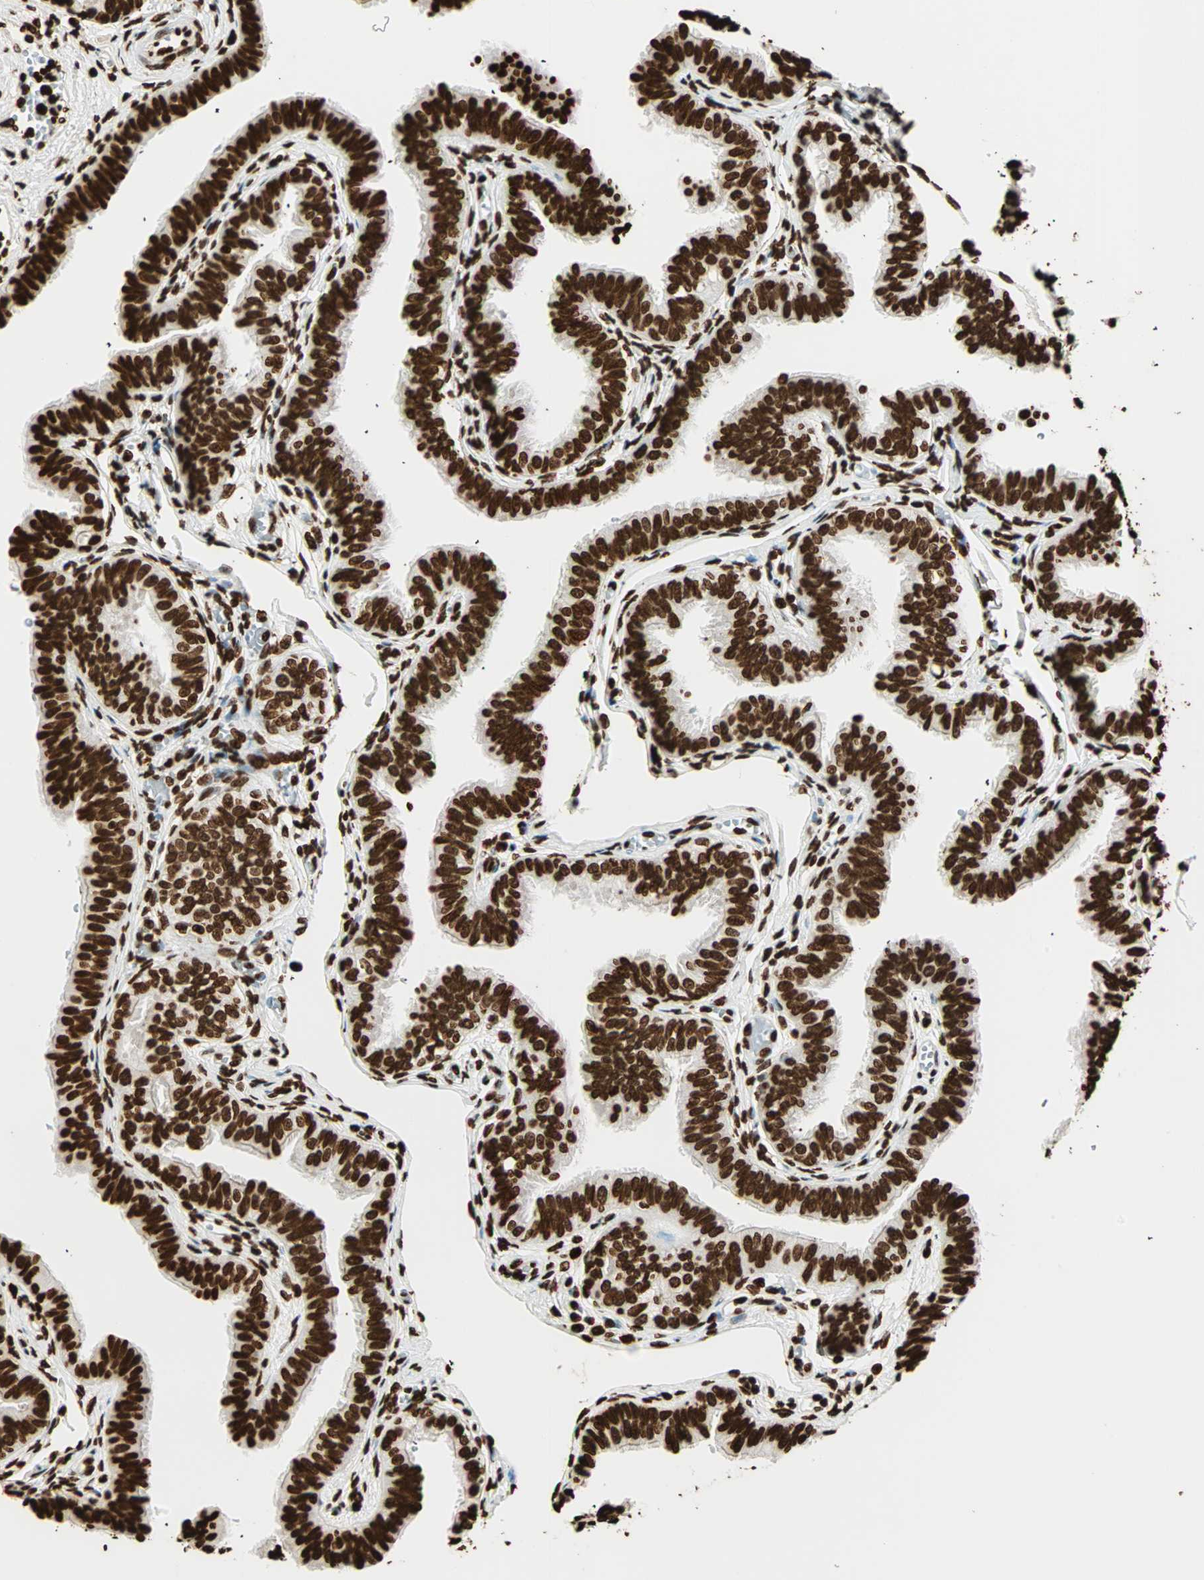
{"staining": {"intensity": "strong", "quantity": ">75%", "location": "nuclear"}, "tissue": "fallopian tube", "cell_type": "Glandular cells", "image_type": "normal", "snomed": [{"axis": "morphology", "description": "Normal tissue, NOS"}, {"axis": "morphology", "description": "Dermoid, NOS"}, {"axis": "topography", "description": "Fallopian tube"}], "caption": "Glandular cells reveal high levels of strong nuclear positivity in approximately >75% of cells in benign human fallopian tube. (IHC, brightfield microscopy, high magnification).", "gene": "GLI2", "patient": {"sex": "female", "age": 33}}